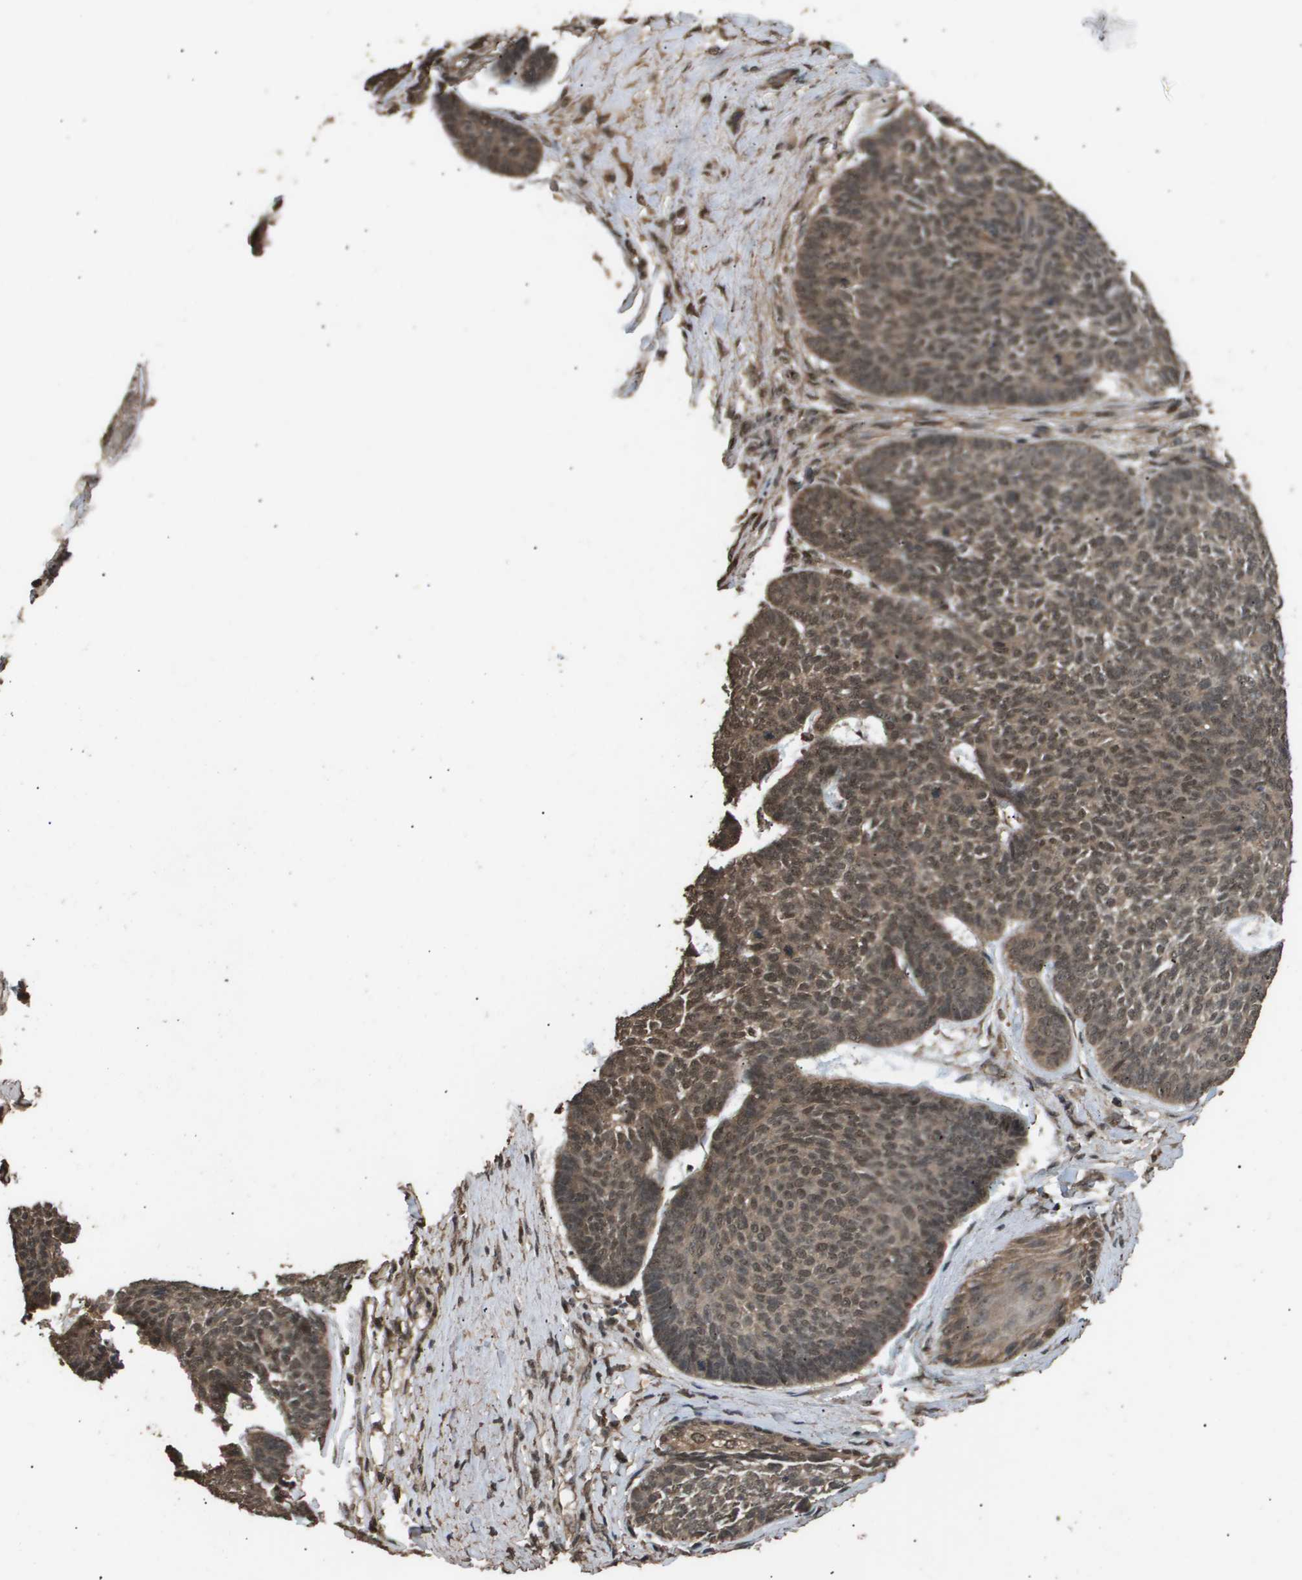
{"staining": {"intensity": "moderate", "quantity": ">75%", "location": "cytoplasmic/membranous,nuclear"}, "tissue": "skin cancer", "cell_type": "Tumor cells", "image_type": "cancer", "snomed": [{"axis": "morphology", "description": "Basal cell carcinoma"}, {"axis": "topography", "description": "Skin"}], "caption": "The micrograph shows a brown stain indicating the presence of a protein in the cytoplasmic/membranous and nuclear of tumor cells in skin cancer.", "gene": "ING1", "patient": {"sex": "male", "age": 84}}